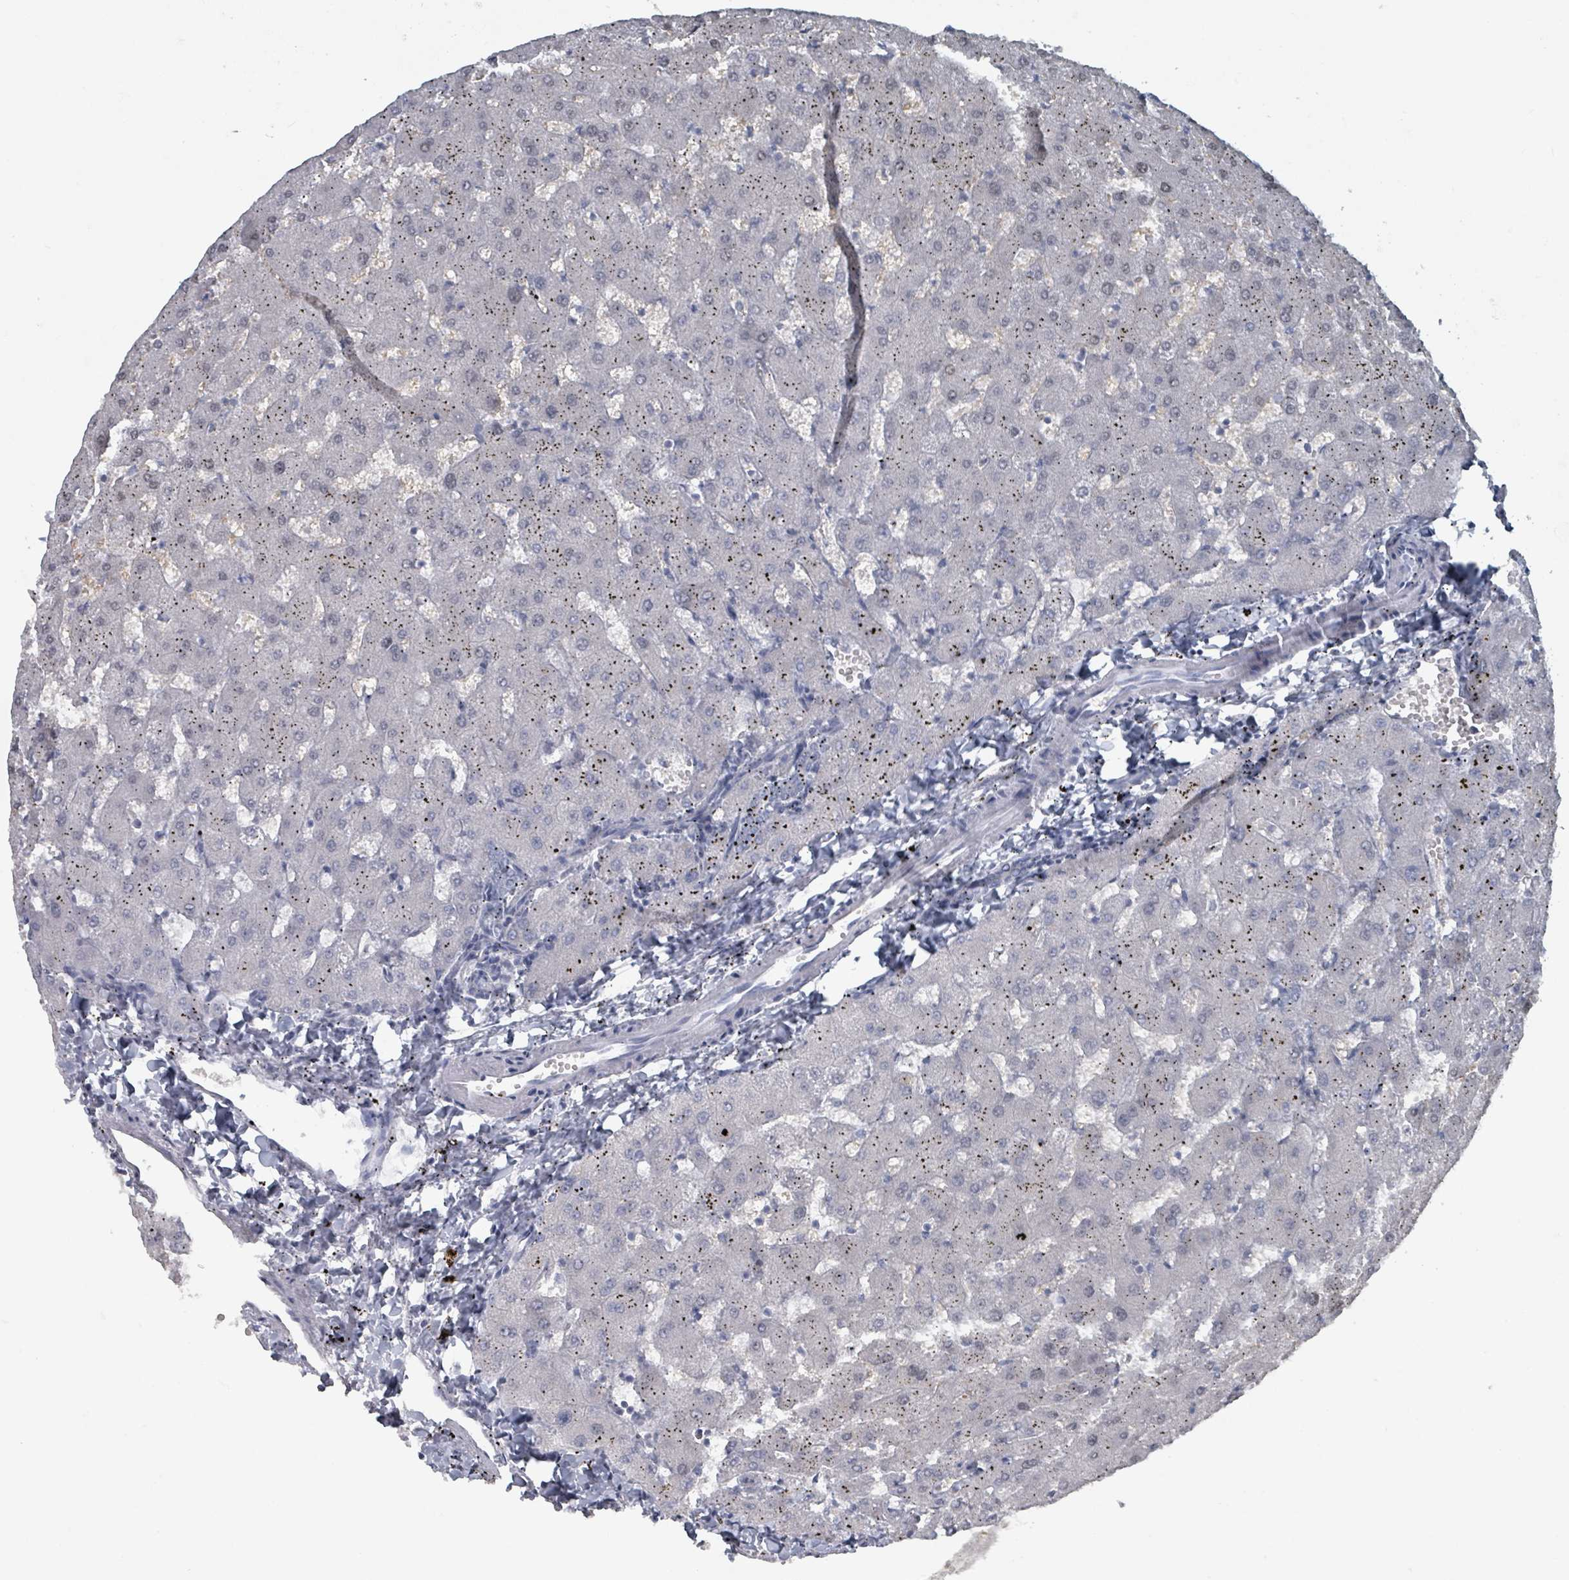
{"staining": {"intensity": "negative", "quantity": "none", "location": "none"}, "tissue": "liver", "cell_type": "Cholangiocytes", "image_type": "normal", "snomed": [{"axis": "morphology", "description": "Normal tissue, NOS"}, {"axis": "topography", "description": "Liver"}], "caption": "There is no significant expression in cholangiocytes of liver. (DAB IHC with hematoxylin counter stain).", "gene": "HEATR5A", "patient": {"sex": "female", "age": 63}}